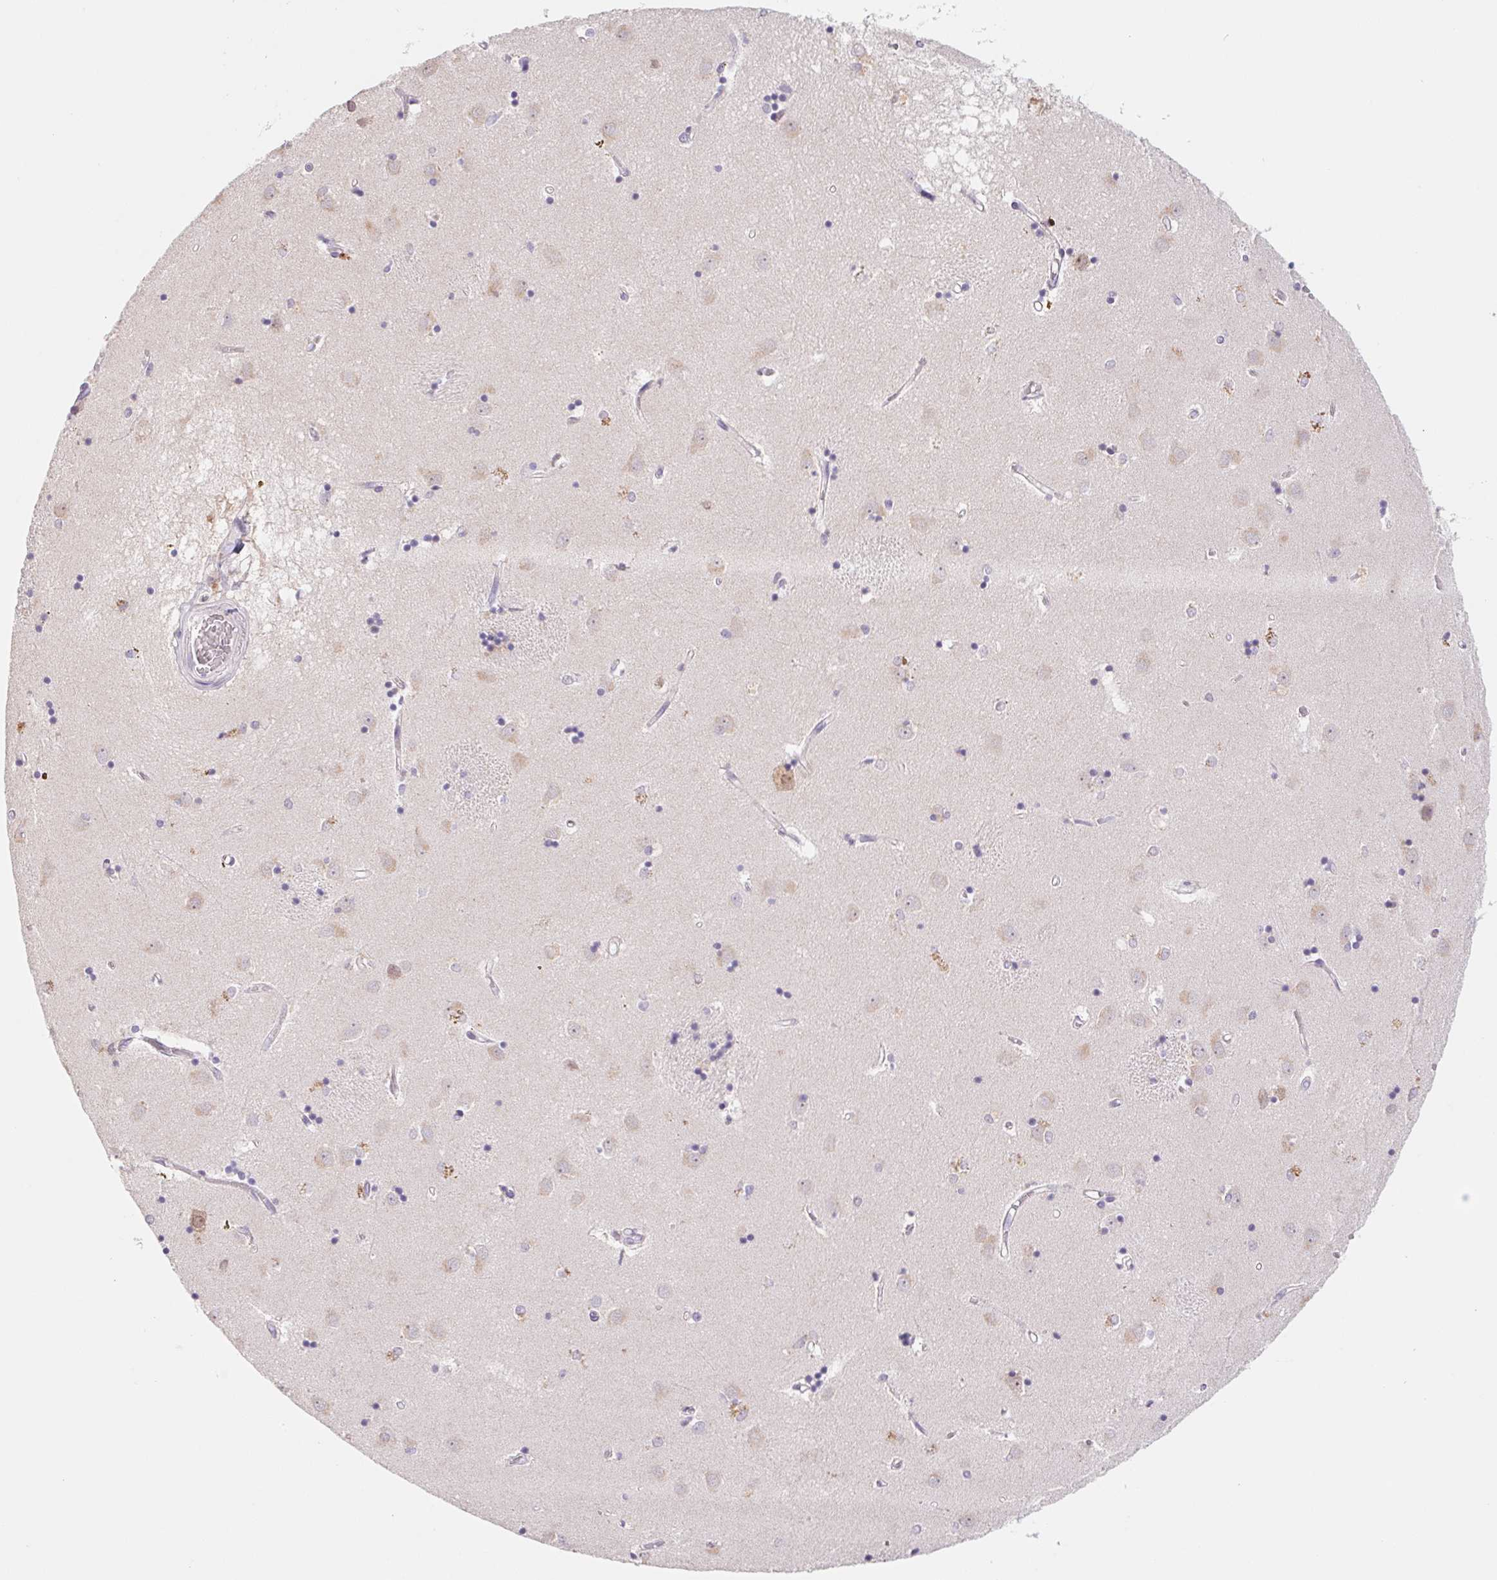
{"staining": {"intensity": "negative", "quantity": "none", "location": "none"}, "tissue": "caudate", "cell_type": "Glial cells", "image_type": "normal", "snomed": [{"axis": "morphology", "description": "Normal tissue, NOS"}, {"axis": "topography", "description": "Lateral ventricle wall"}], "caption": "The histopathology image displays no staining of glial cells in benign caudate. (DAB IHC, high magnification).", "gene": "PNMA8B", "patient": {"sex": "male", "age": 54}}